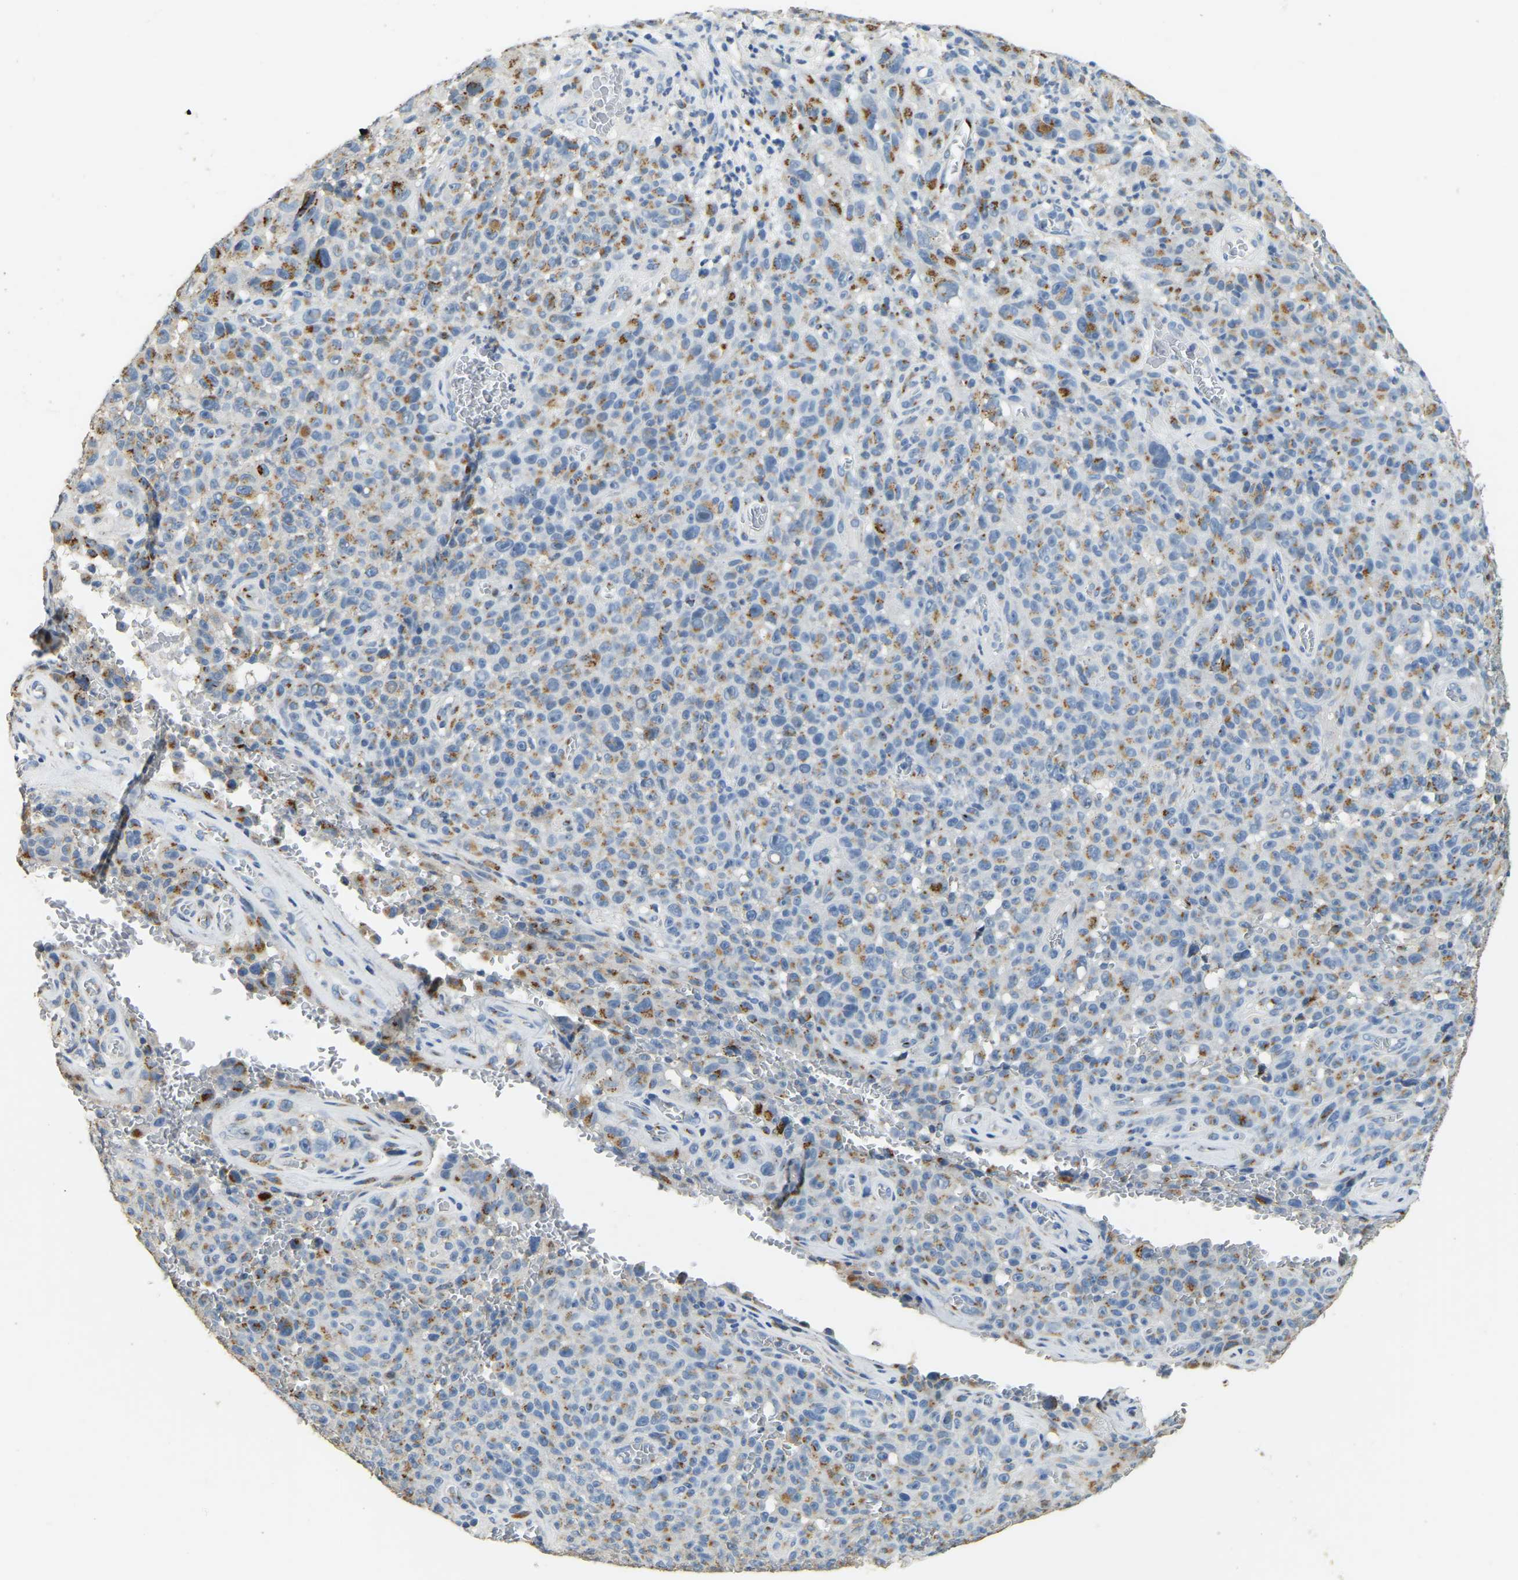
{"staining": {"intensity": "moderate", "quantity": ">75%", "location": "cytoplasmic/membranous"}, "tissue": "melanoma", "cell_type": "Tumor cells", "image_type": "cancer", "snomed": [{"axis": "morphology", "description": "Malignant melanoma, NOS"}, {"axis": "topography", "description": "Skin"}], "caption": "A brown stain labels moderate cytoplasmic/membranous expression of a protein in melanoma tumor cells.", "gene": "FAM174A", "patient": {"sex": "female", "age": 82}}